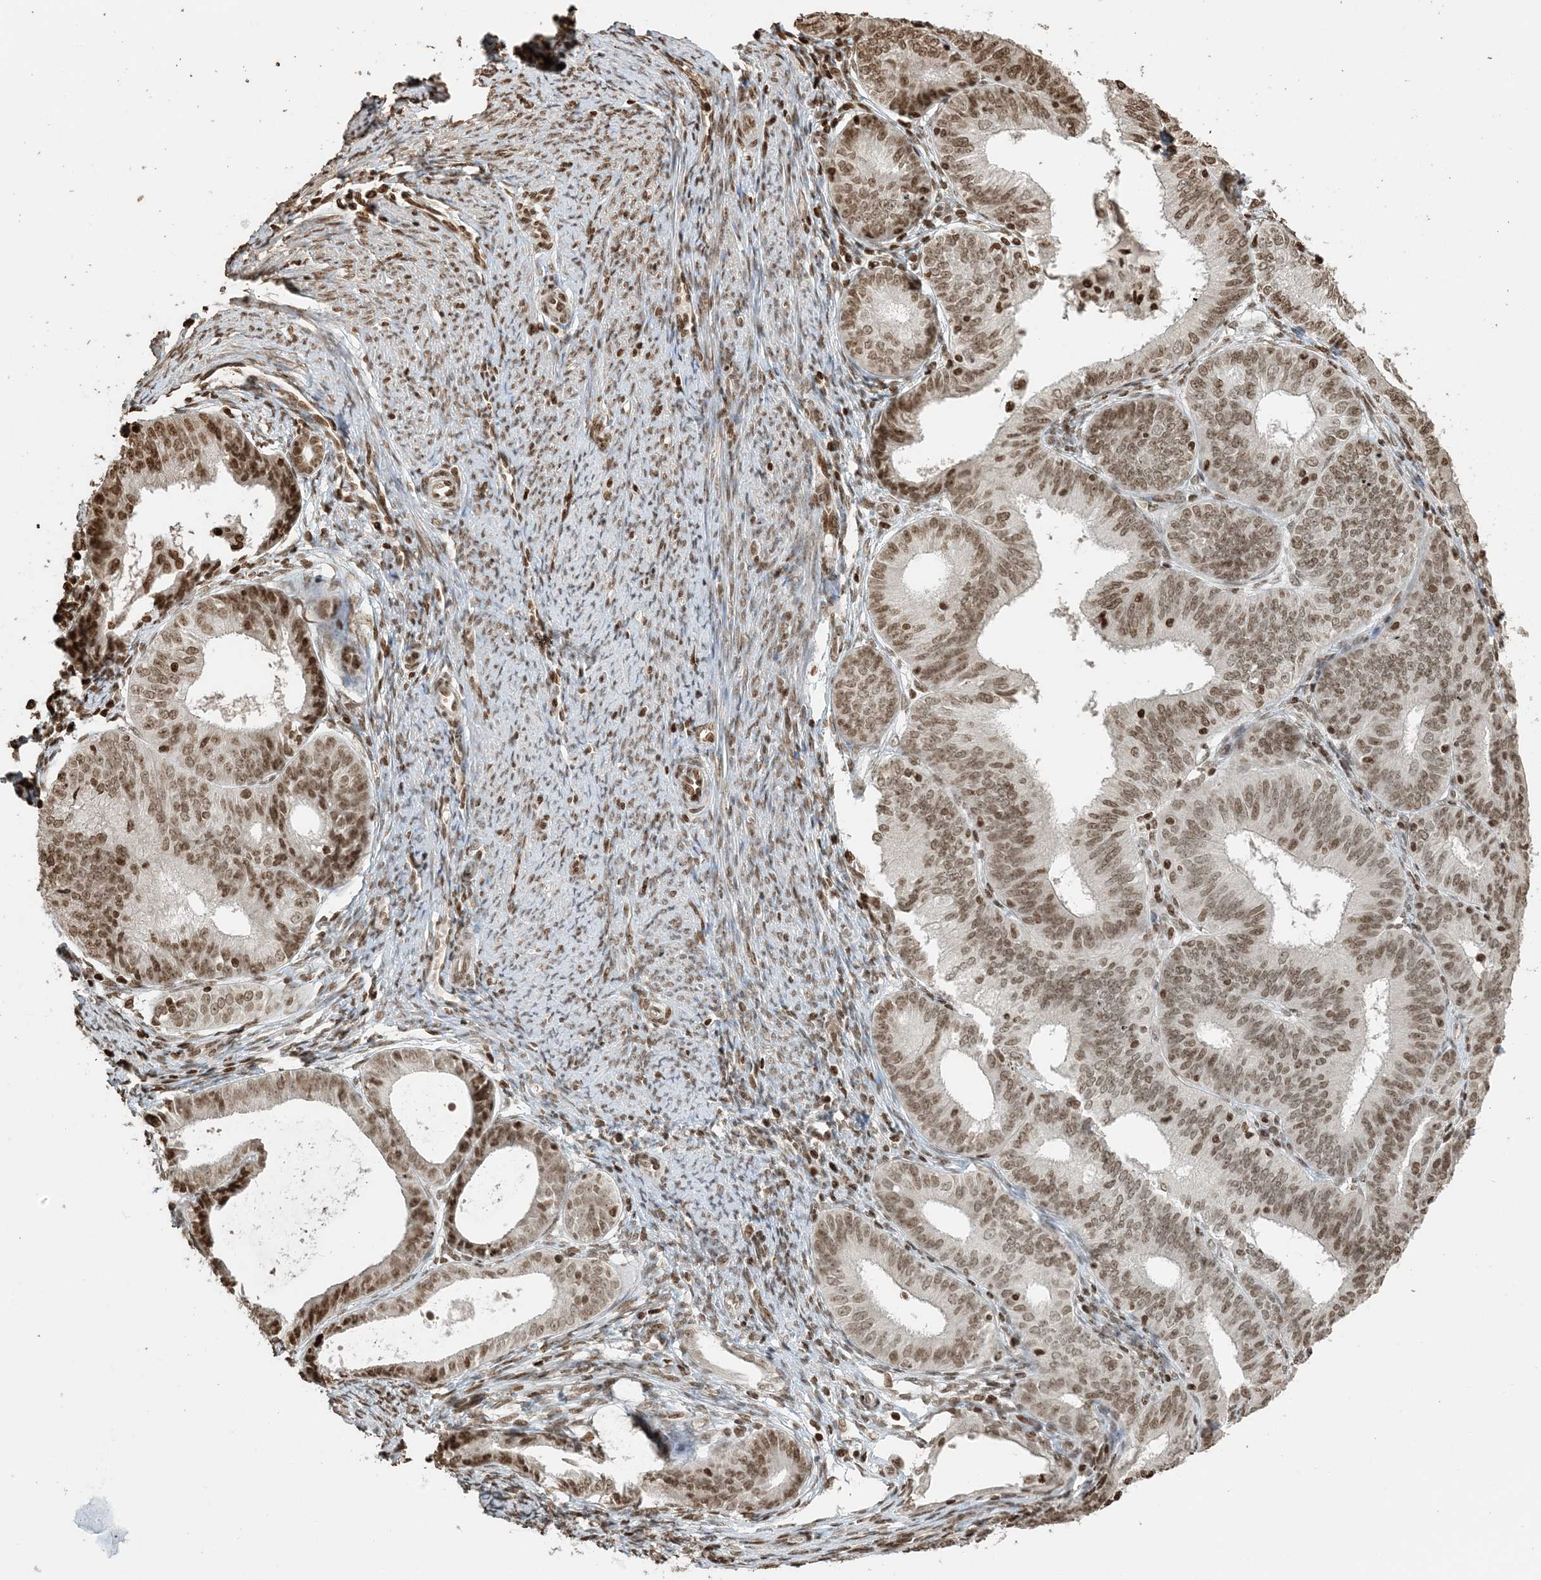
{"staining": {"intensity": "moderate", "quantity": ">75%", "location": "nuclear"}, "tissue": "endometrial cancer", "cell_type": "Tumor cells", "image_type": "cancer", "snomed": [{"axis": "morphology", "description": "Adenocarcinoma, NOS"}, {"axis": "topography", "description": "Endometrium"}], "caption": "Moderate nuclear expression is identified in approximately >75% of tumor cells in endometrial adenocarcinoma.", "gene": "H3-3B", "patient": {"sex": "female", "age": 51}}